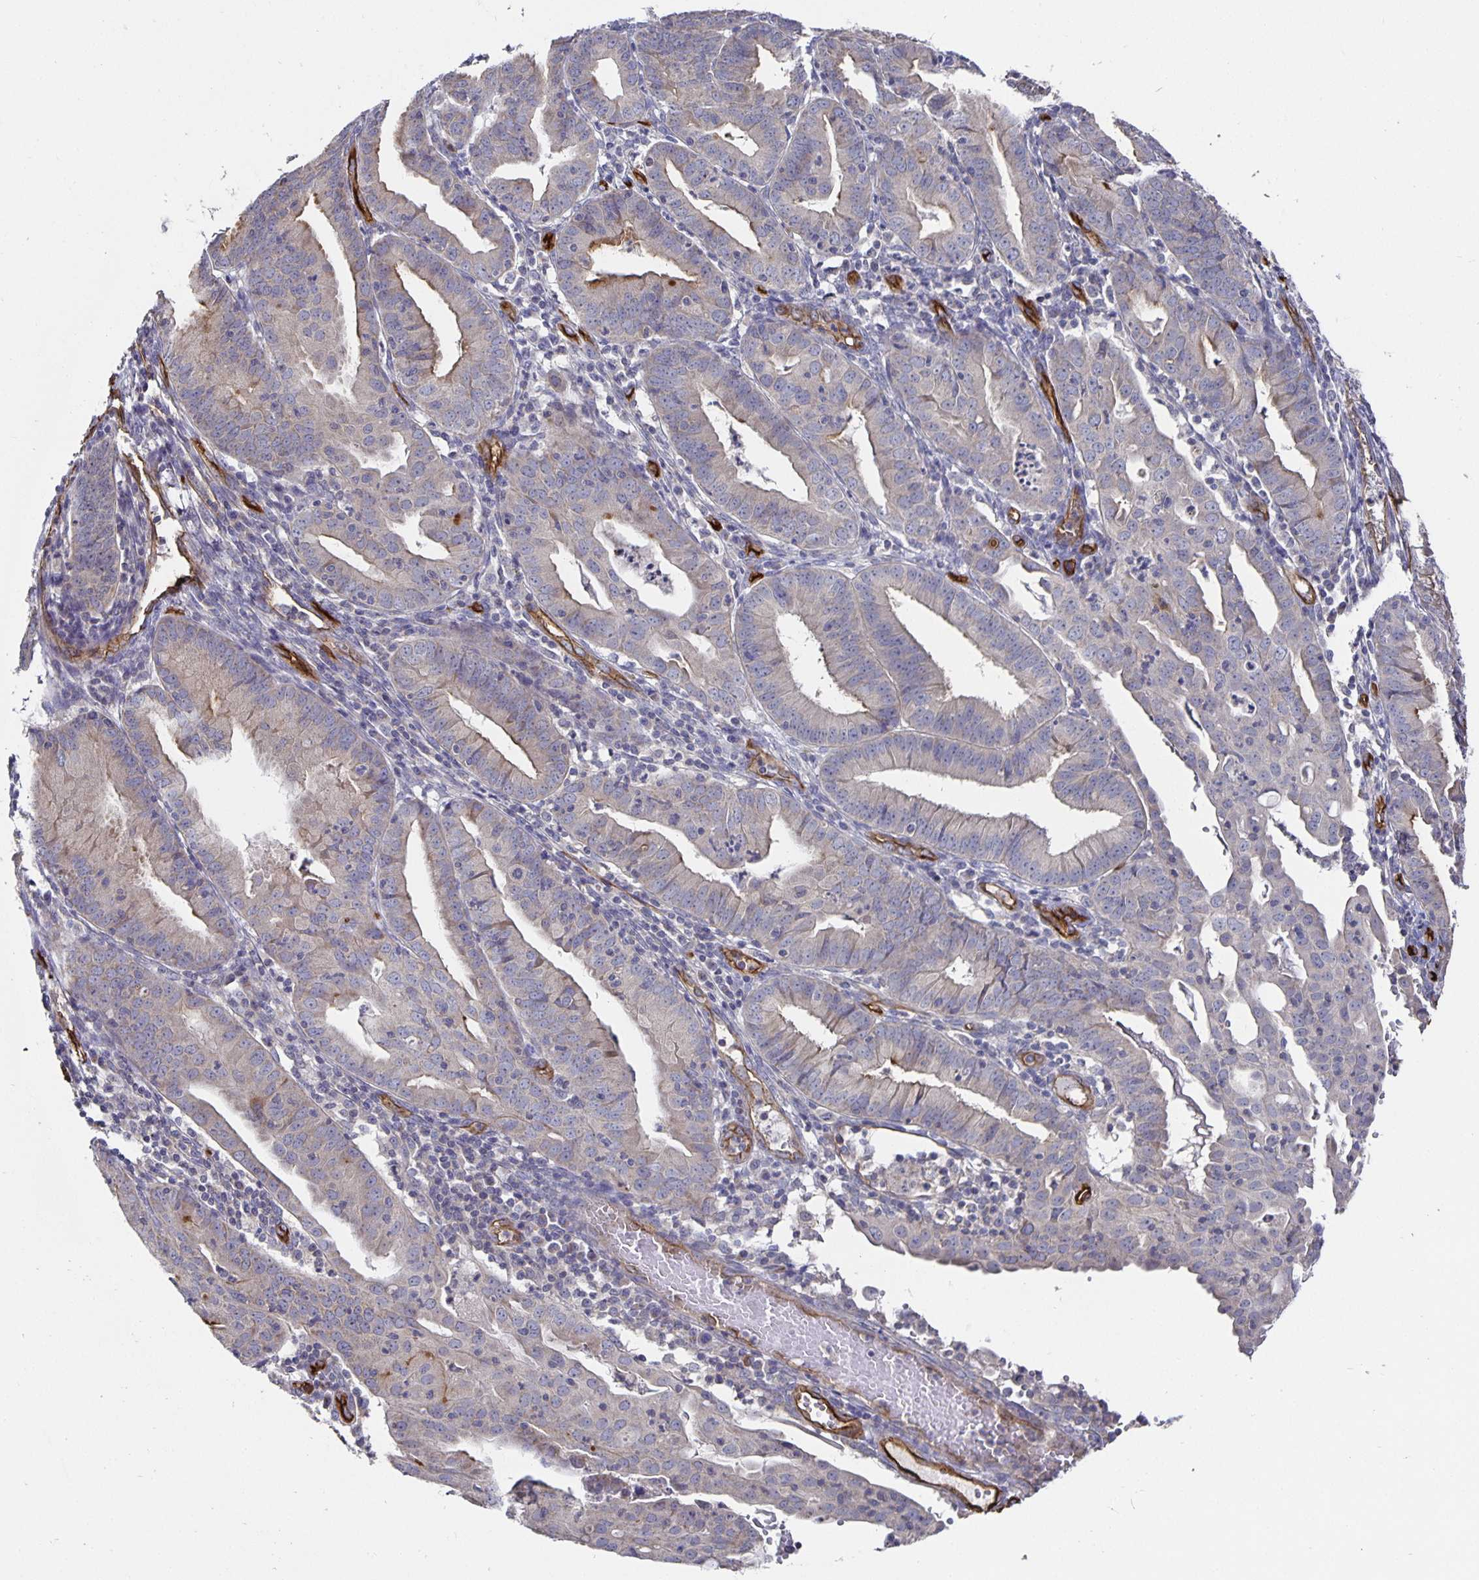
{"staining": {"intensity": "weak", "quantity": "<25%", "location": "cytoplasmic/membranous"}, "tissue": "endometrial cancer", "cell_type": "Tumor cells", "image_type": "cancer", "snomed": [{"axis": "morphology", "description": "Adenocarcinoma, NOS"}, {"axis": "topography", "description": "Endometrium"}], "caption": "There is no significant expression in tumor cells of endometrial cancer.", "gene": "PODXL", "patient": {"sex": "female", "age": 60}}